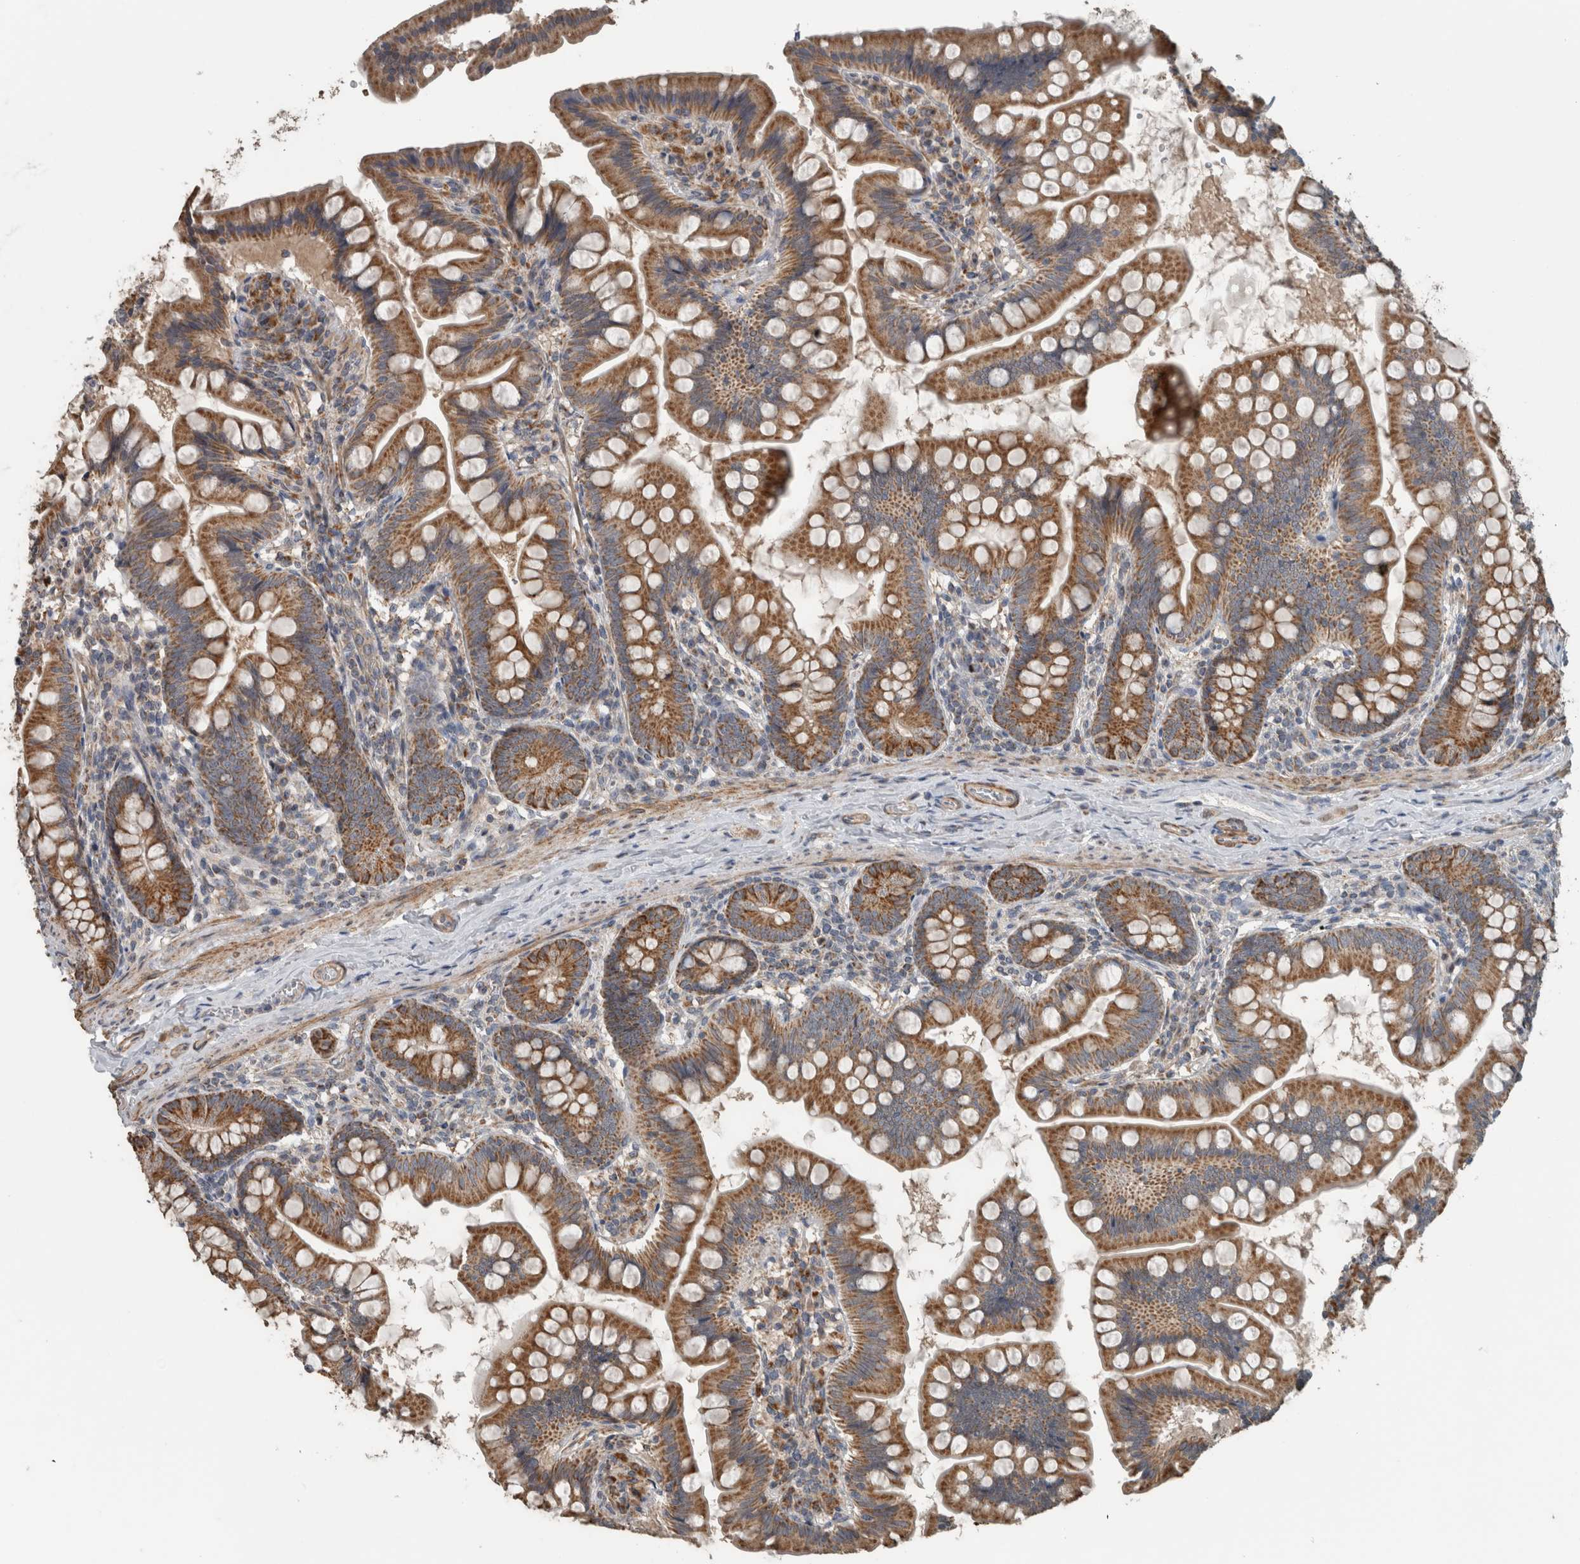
{"staining": {"intensity": "strong", "quantity": ">75%", "location": "cytoplasmic/membranous"}, "tissue": "small intestine", "cell_type": "Glandular cells", "image_type": "normal", "snomed": [{"axis": "morphology", "description": "Normal tissue, NOS"}, {"axis": "topography", "description": "Small intestine"}], "caption": "DAB (3,3'-diaminobenzidine) immunohistochemical staining of normal human small intestine demonstrates strong cytoplasmic/membranous protein expression in approximately >75% of glandular cells.", "gene": "ARMC1", "patient": {"sex": "male", "age": 7}}